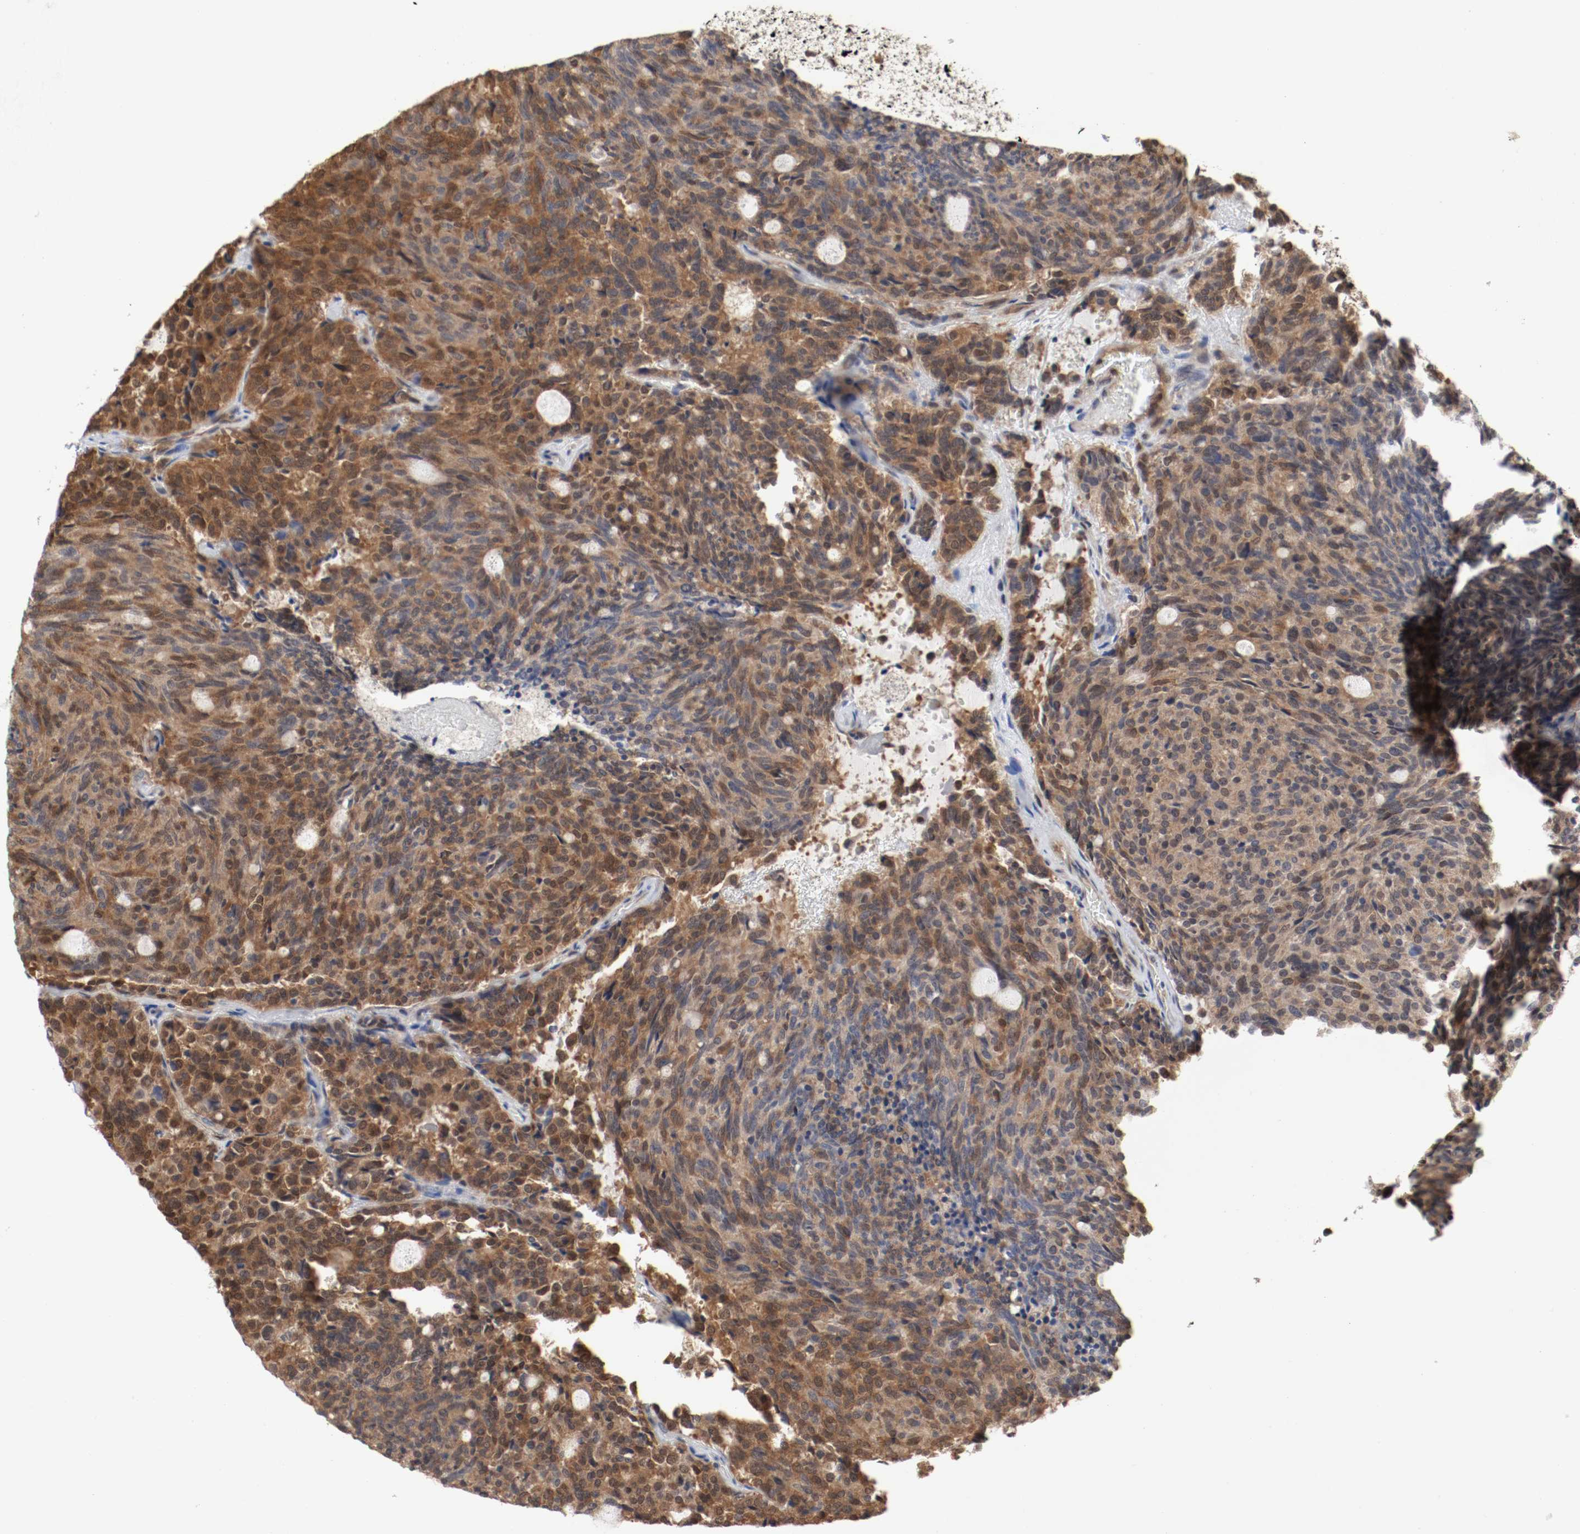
{"staining": {"intensity": "moderate", "quantity": ">75%", "location": "cytoplasmic/membranous,nuclear"}, "tissue": "carcinoid", "cell_type": "Tumor cells", "image_type": "cancer", "snomed": [{"axis": "morphology", "description": "Carcinoid, malignant, NOS"}, {"axis": "topography", "description": "Pancreas"}], "caption": "Carcinoid stained with IHC reveals moderate cytoplasmic/membranous and nuclear expression in approximately >75% of tumor cells.", "gene": "AFG3L2", "patient": {"sex": "female", "age": 54}}